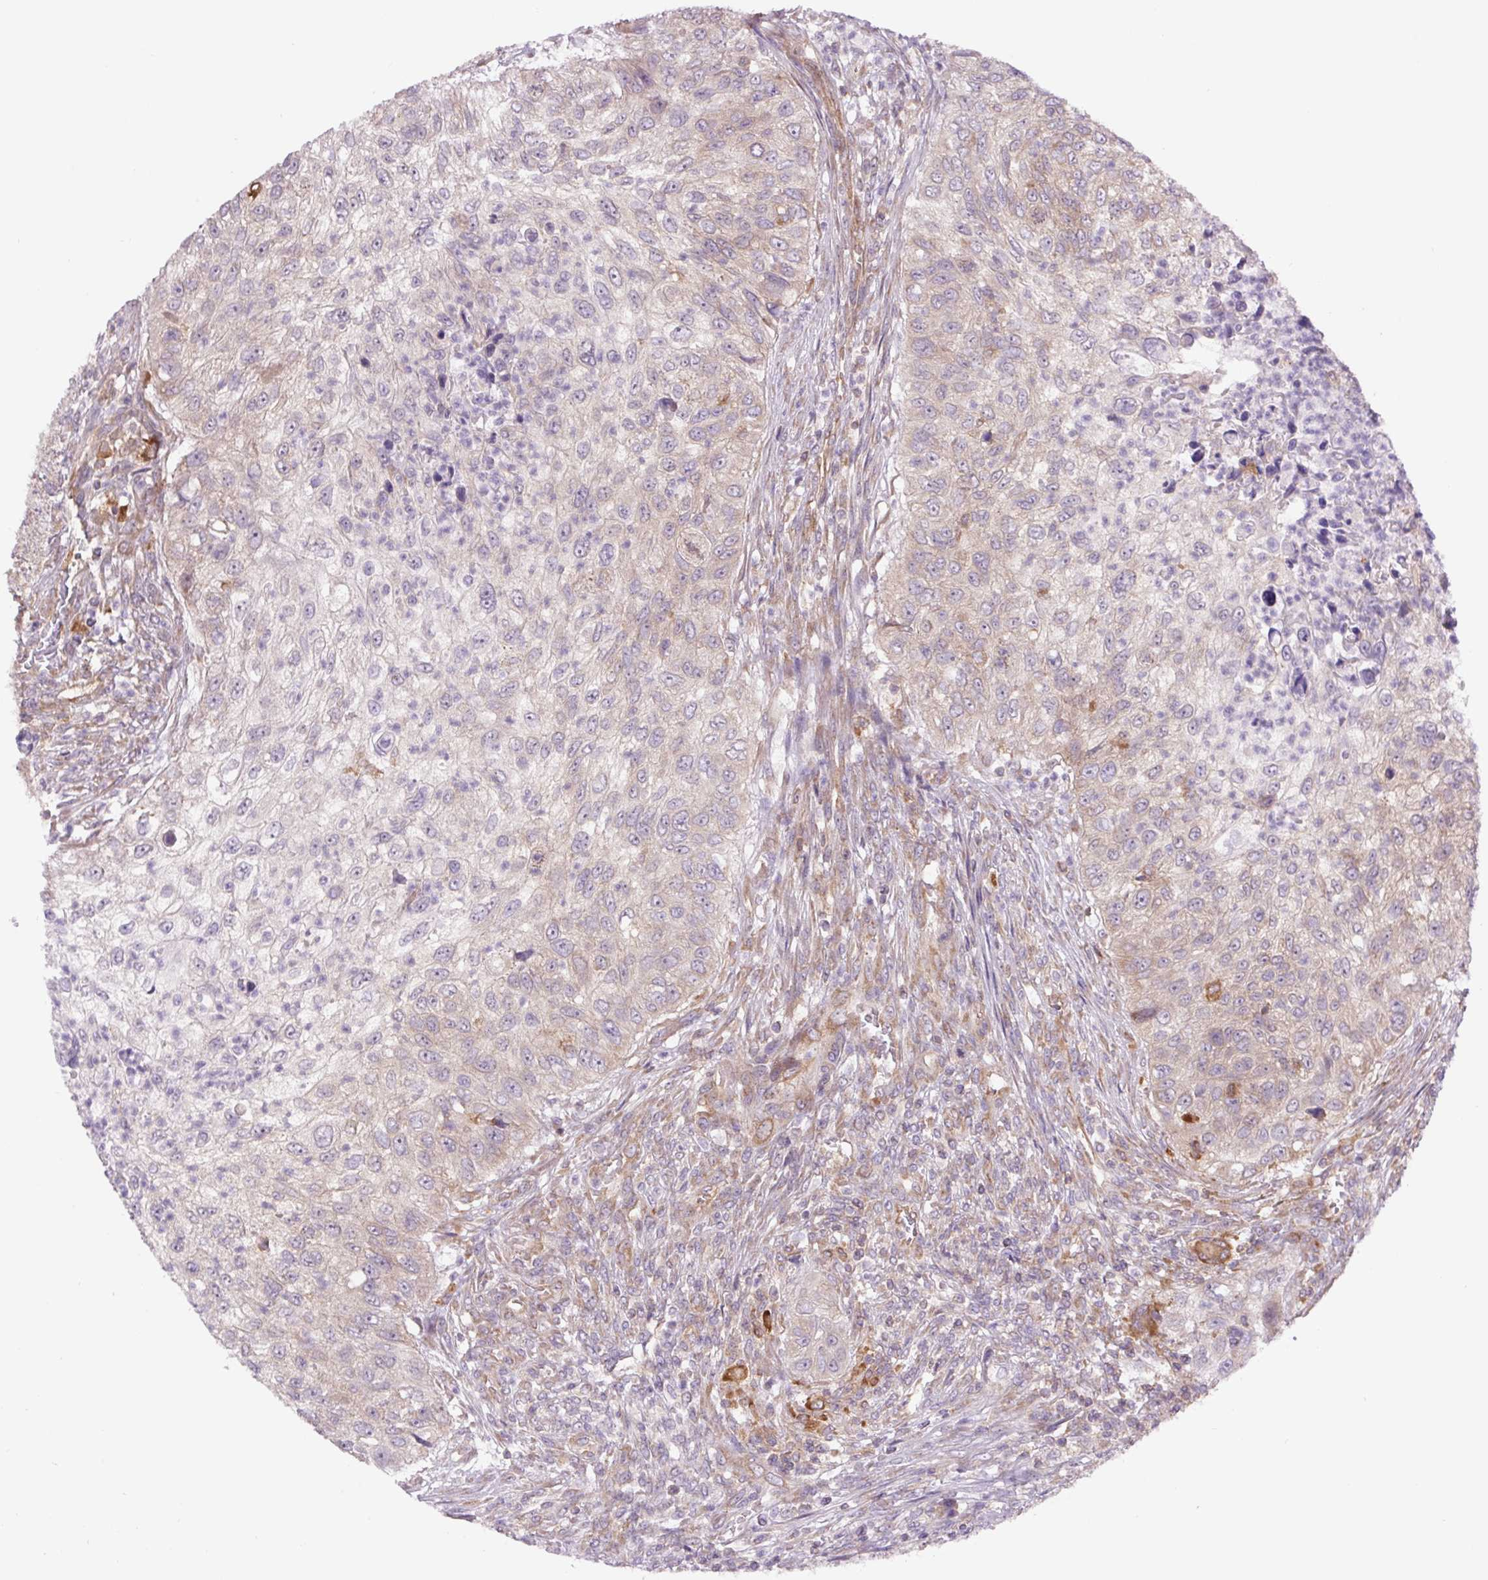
{"staining": {"intensity": "negative", "quantity": "none", "location": "none"}, "tissue": "urothelial cancer", "cell_type": "Tumor cells", "image_type": "cancer", "snomed": [{"axis": "morphology", "description": "Urothelial carcinoma, High grade"}, {"axis": "topography", "description": "Urinary bladder"}], "caption": "Immunohistochemistry (IHC) of high-grade urothelial carcinoma demonstrates no positivity in tumor cells. (Stains: DAB (3,3'-diaminobenzidine) immunohistochemistry (IHC) with hematoxylin counter stain, Microscopy: brightfield microscopy at high magnification).", "gene": "MINK1", "patient": {"sex": "female", "age": 60}}